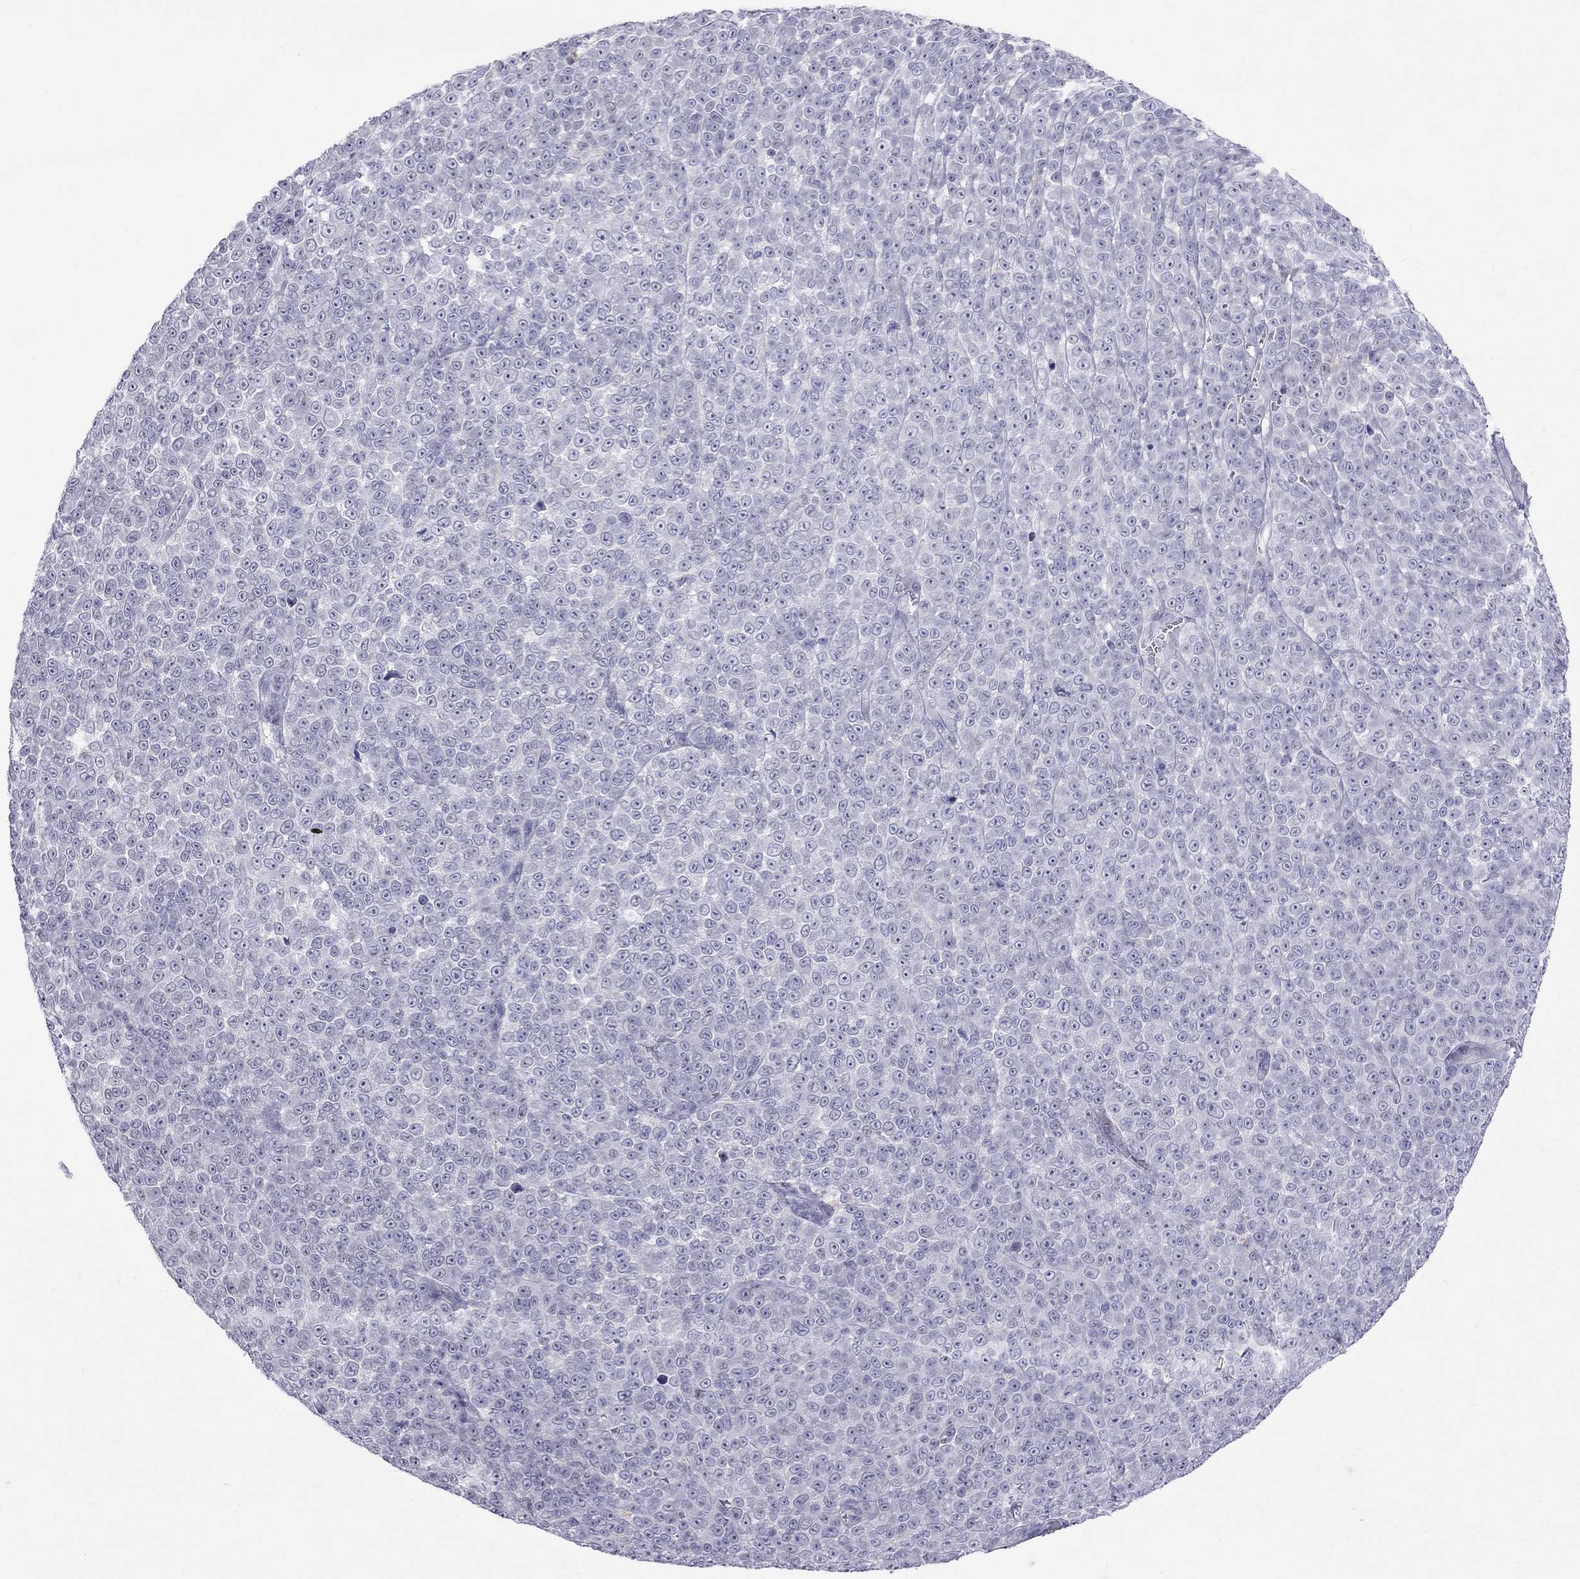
{"staining": {"intensity": "negative", "quantity": "none", "location": "none"}, "tissue": "melanoma", "cell_type": "Tumor cells", "image_type": "cancer", "snomed": [{"axis": "morphology", "description": "Malignant melanoma, NOS"}, {"axis": "topography", "description": "Skin"}], "caption": "Immunohistochemical staining of human melanoma exhibits no significant staining in tumor cells. The staining is performed using DAB (3,3'-diaminobenzidine) brown chromogen with nuclei counter-stained in using hematoxylin.", "gene": "MUC15", "patient": {"sex": "female", "age": 95}}